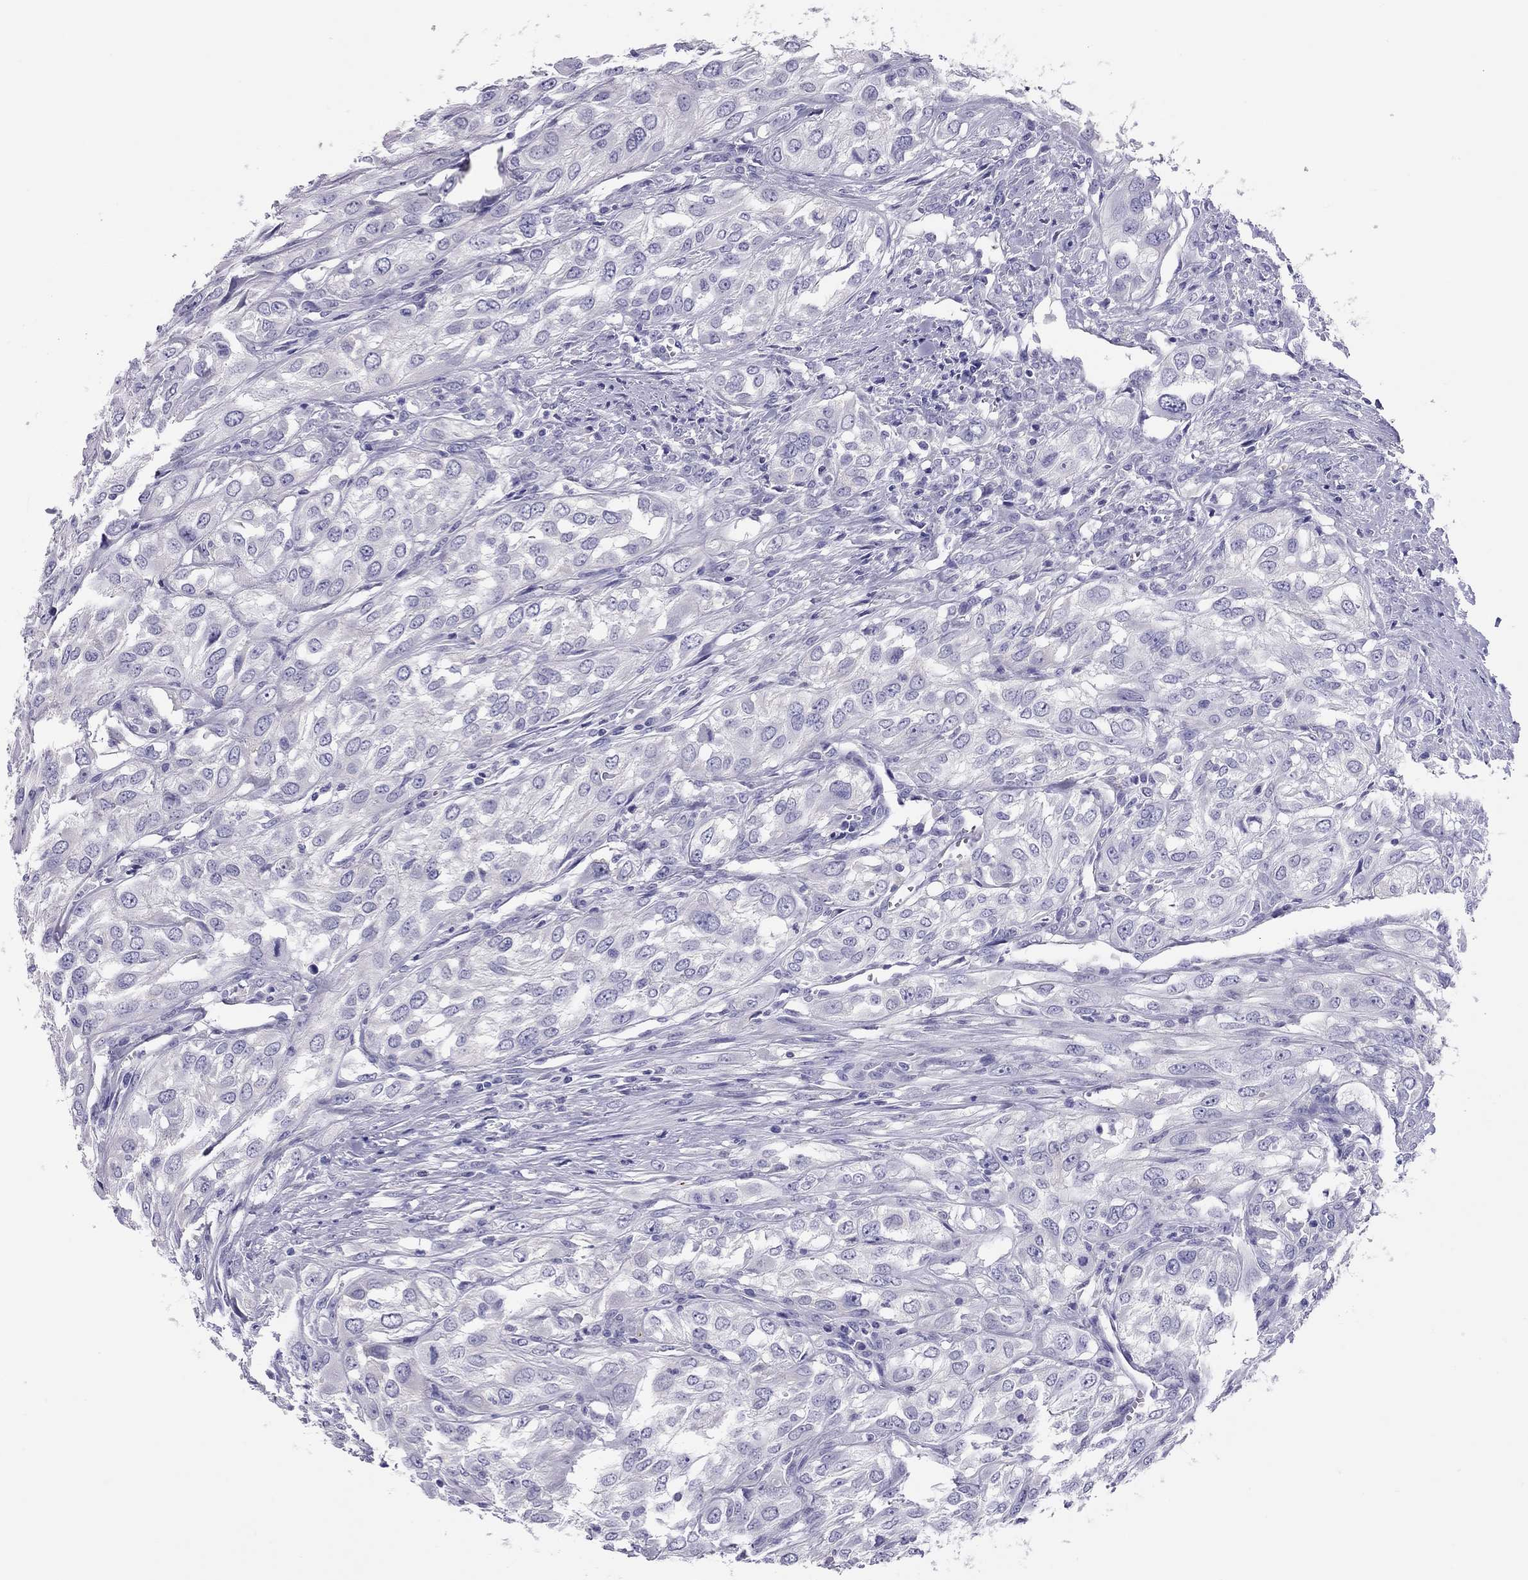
{"staining": {"intensity": "negative", "quantity": "none", "location": "none"}, "tissue": "urothelial cancer", "cell_type": "Tumor cells", "image_type": "cancer", "snomed": [{"axis": "morphology", "description": "Urothelial carcinoma, High grade"}, {"axis": "topography", "description": "Urinary bladder"}], "caption": "Tumor cells show no significant staining in urothelial cancer.", "gene": "PSMB11", "patient": {"sex": "male", "age": 67}}